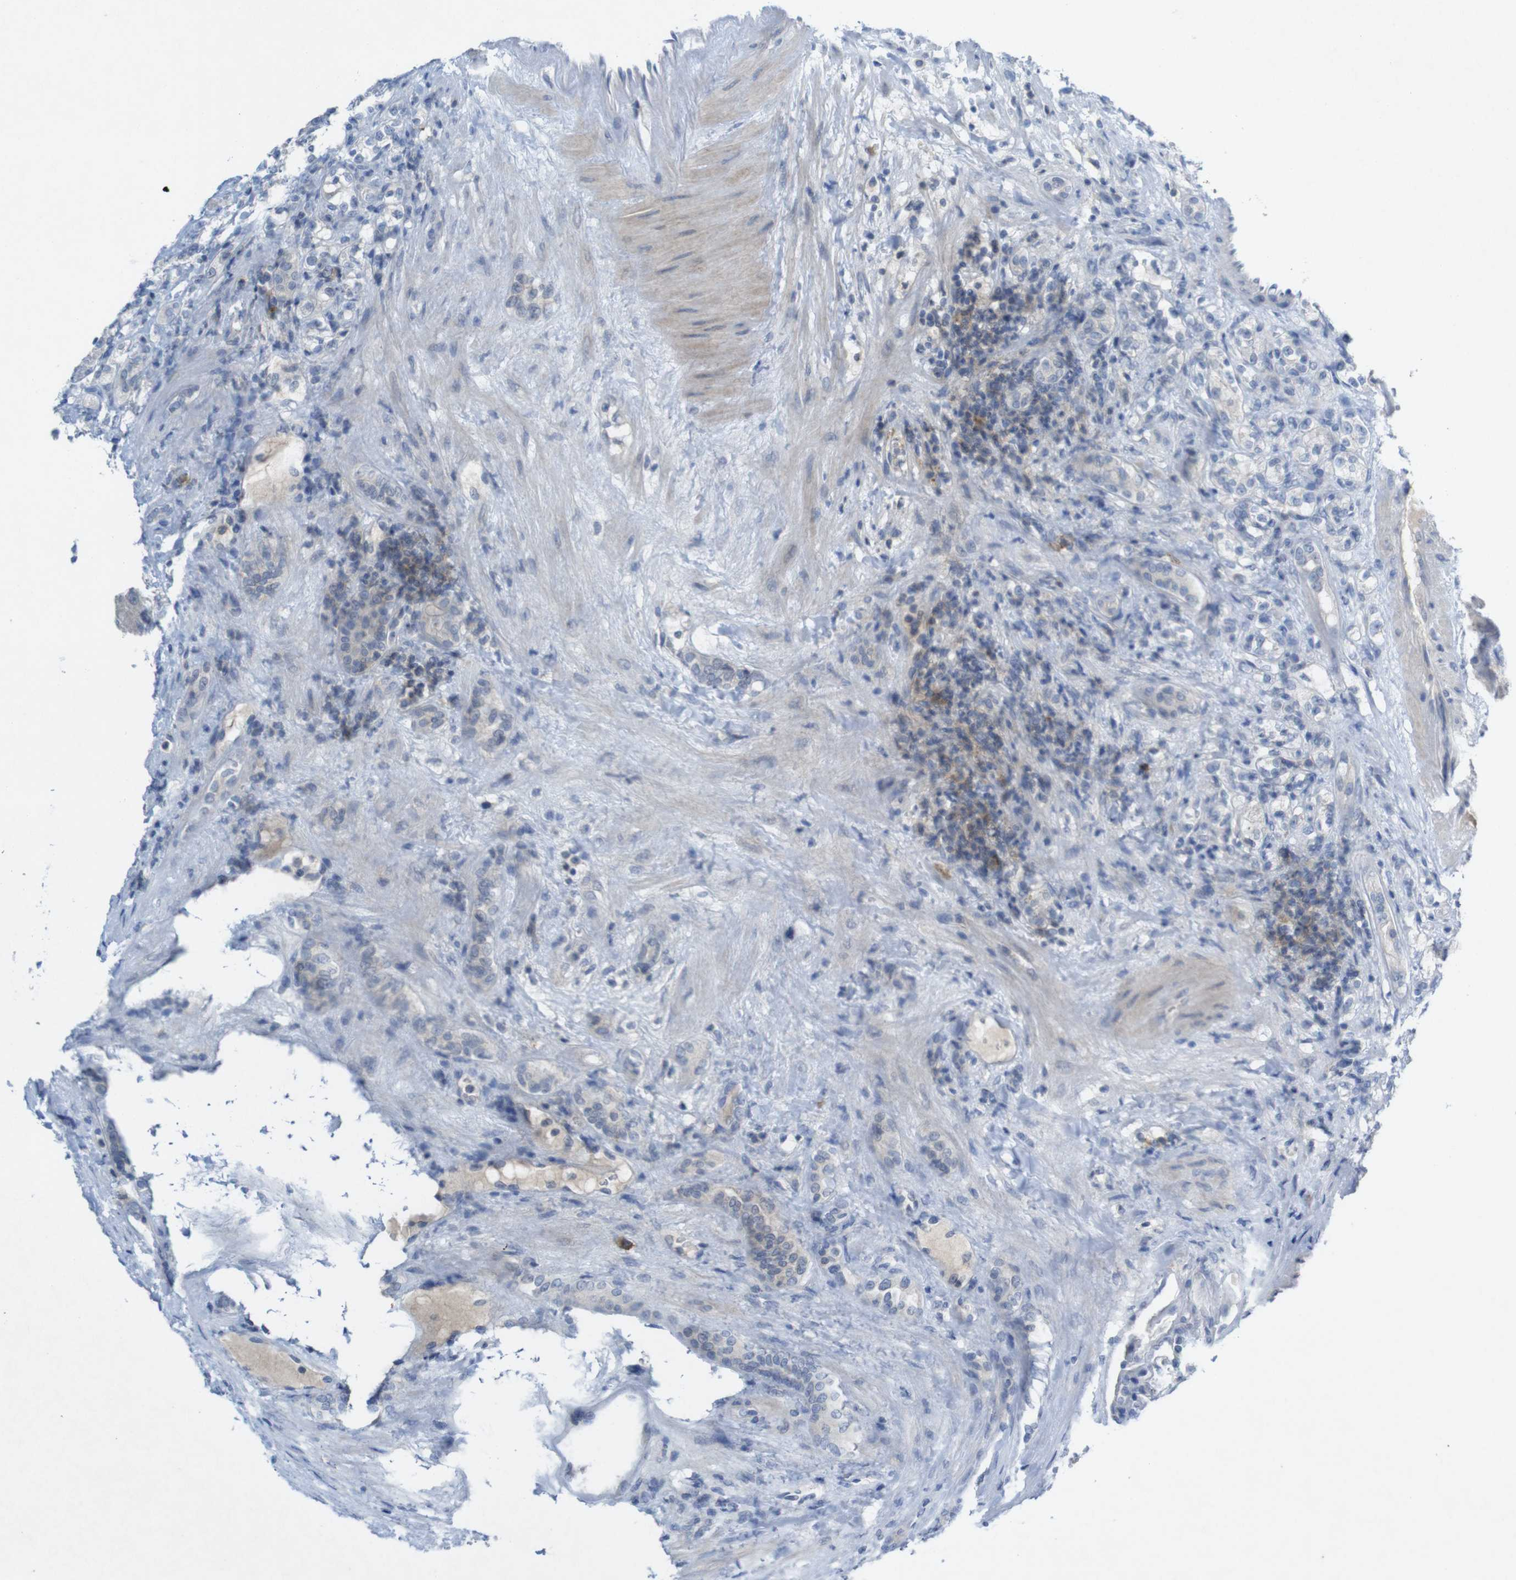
{"staining": {"intensity": "negative", "quantity": "none", "location": "none"}, "tissue": "renal cancer", "cell_type": "Tumor cells", "image_type": "cancer", "snomed": [{"axis": "morphology", "description": "Adenocarcinoma, NOS"}, {"axis": "topography", "description": "Kidney"}], "caption": "High magnification brightfield microscopy of renal cancer stained with DAB (brown) and counterstained with hematoxylin (blue): tumor cells show no significant staining.", "gene": "SLAMF7", "patient": {"sex": "male", "age": 61}}